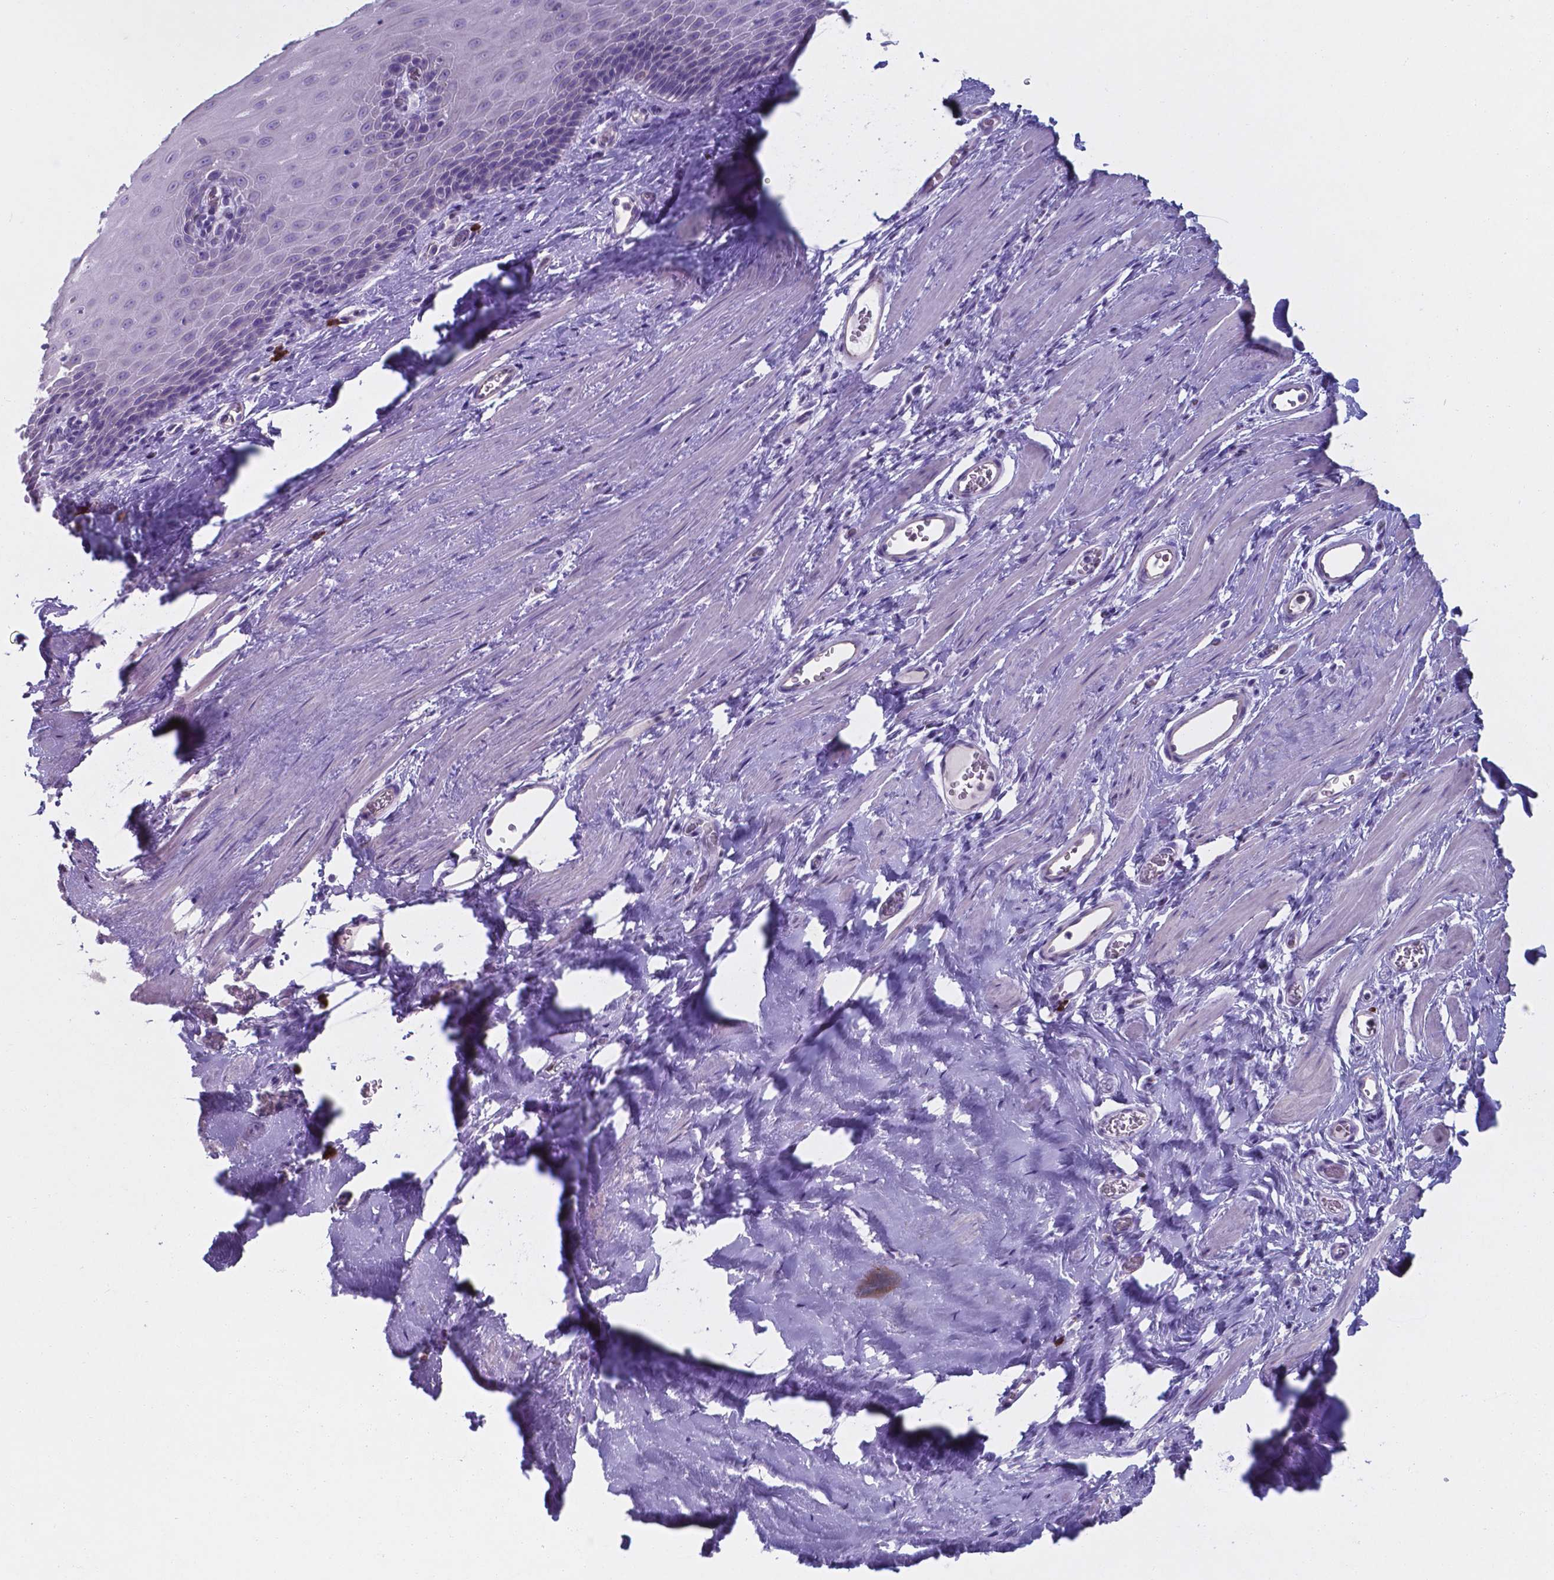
{"staining": {"intensity": "negative", "quantity": "none", "location": "none"}, "tissue": "esophagus", "cell_type": "Squamous epithelial cells", "image_type": "normal", "snomed": [{"axis": "morphology", "description": "Normal tissue, NOS"}, {"axis": "topography", "description": "Esophagus"}], "caption": "The immunohistochemistry (IHC) histopathology image has no significant expression in squamous epithelial cells of esophagus.", "gene": "UBE2J1", "patient": {"sex": "male", "age": 64}}